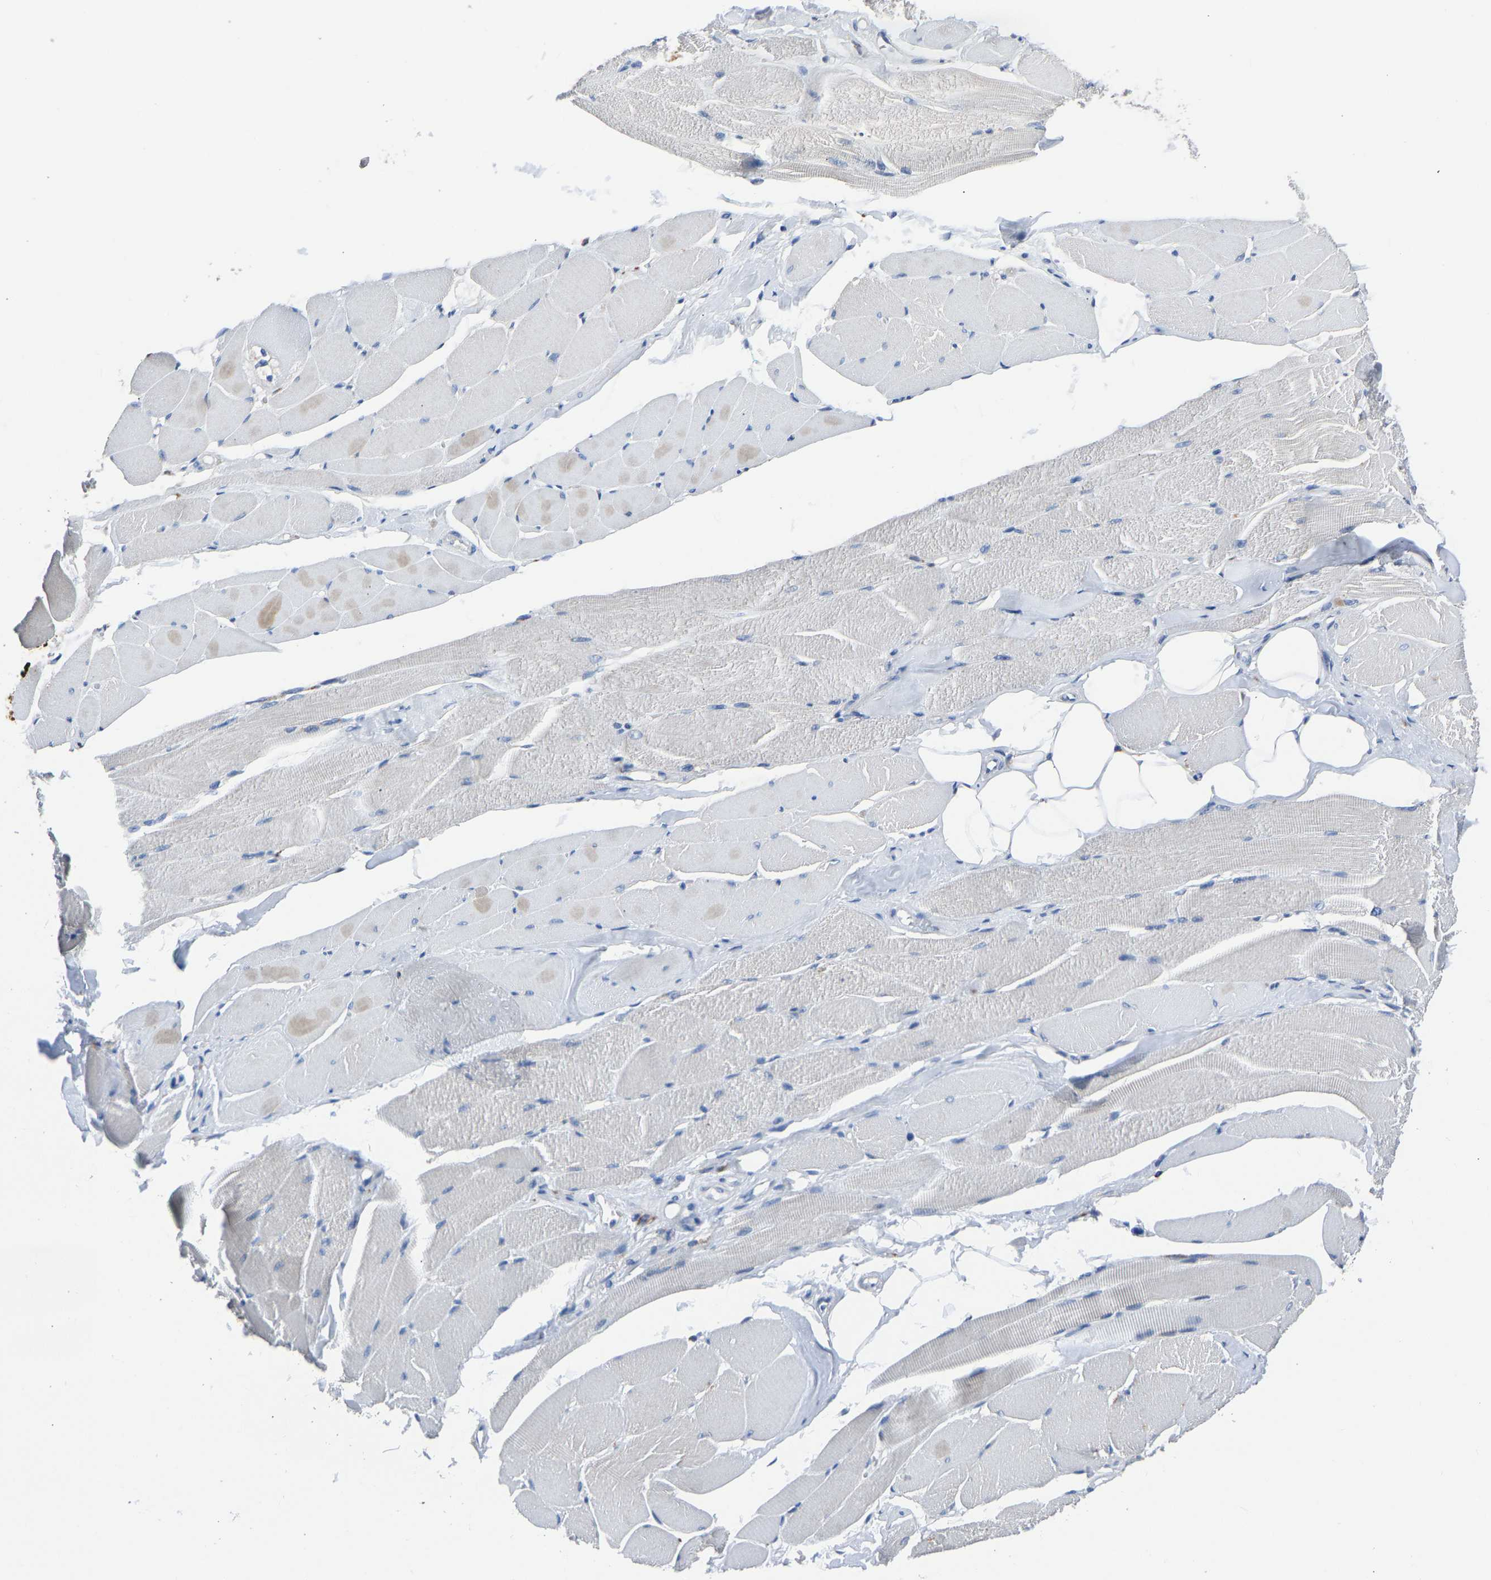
{"staining": {"intensity": "negative", "quantity": "none", "location": "none"}, "tissue": "skeletal muscle", "cell_type": "Myocytes", "image_type": "normal", "snomed": [{"axis": "morphology", "description": "Normal tissue, NOS"}, {"axis": "topography", "description": "Skeletal muscle"}, {"axis": "topography", "description": "Peripheral nerve tissue"}], "caption": "DAB (3,3'-diaminobenzidine) immunohistochemical staining of normal human skeletal muscle exhibits no significant expression in myocytes. The staining was performed using DAB to visualize the protein expression in brown, while the nuclei were stained in blue with hematoxylin (Magnification: 20x).", "gene": "ATP6V1E1", "patient": {"sex": "female", "age": 84}}